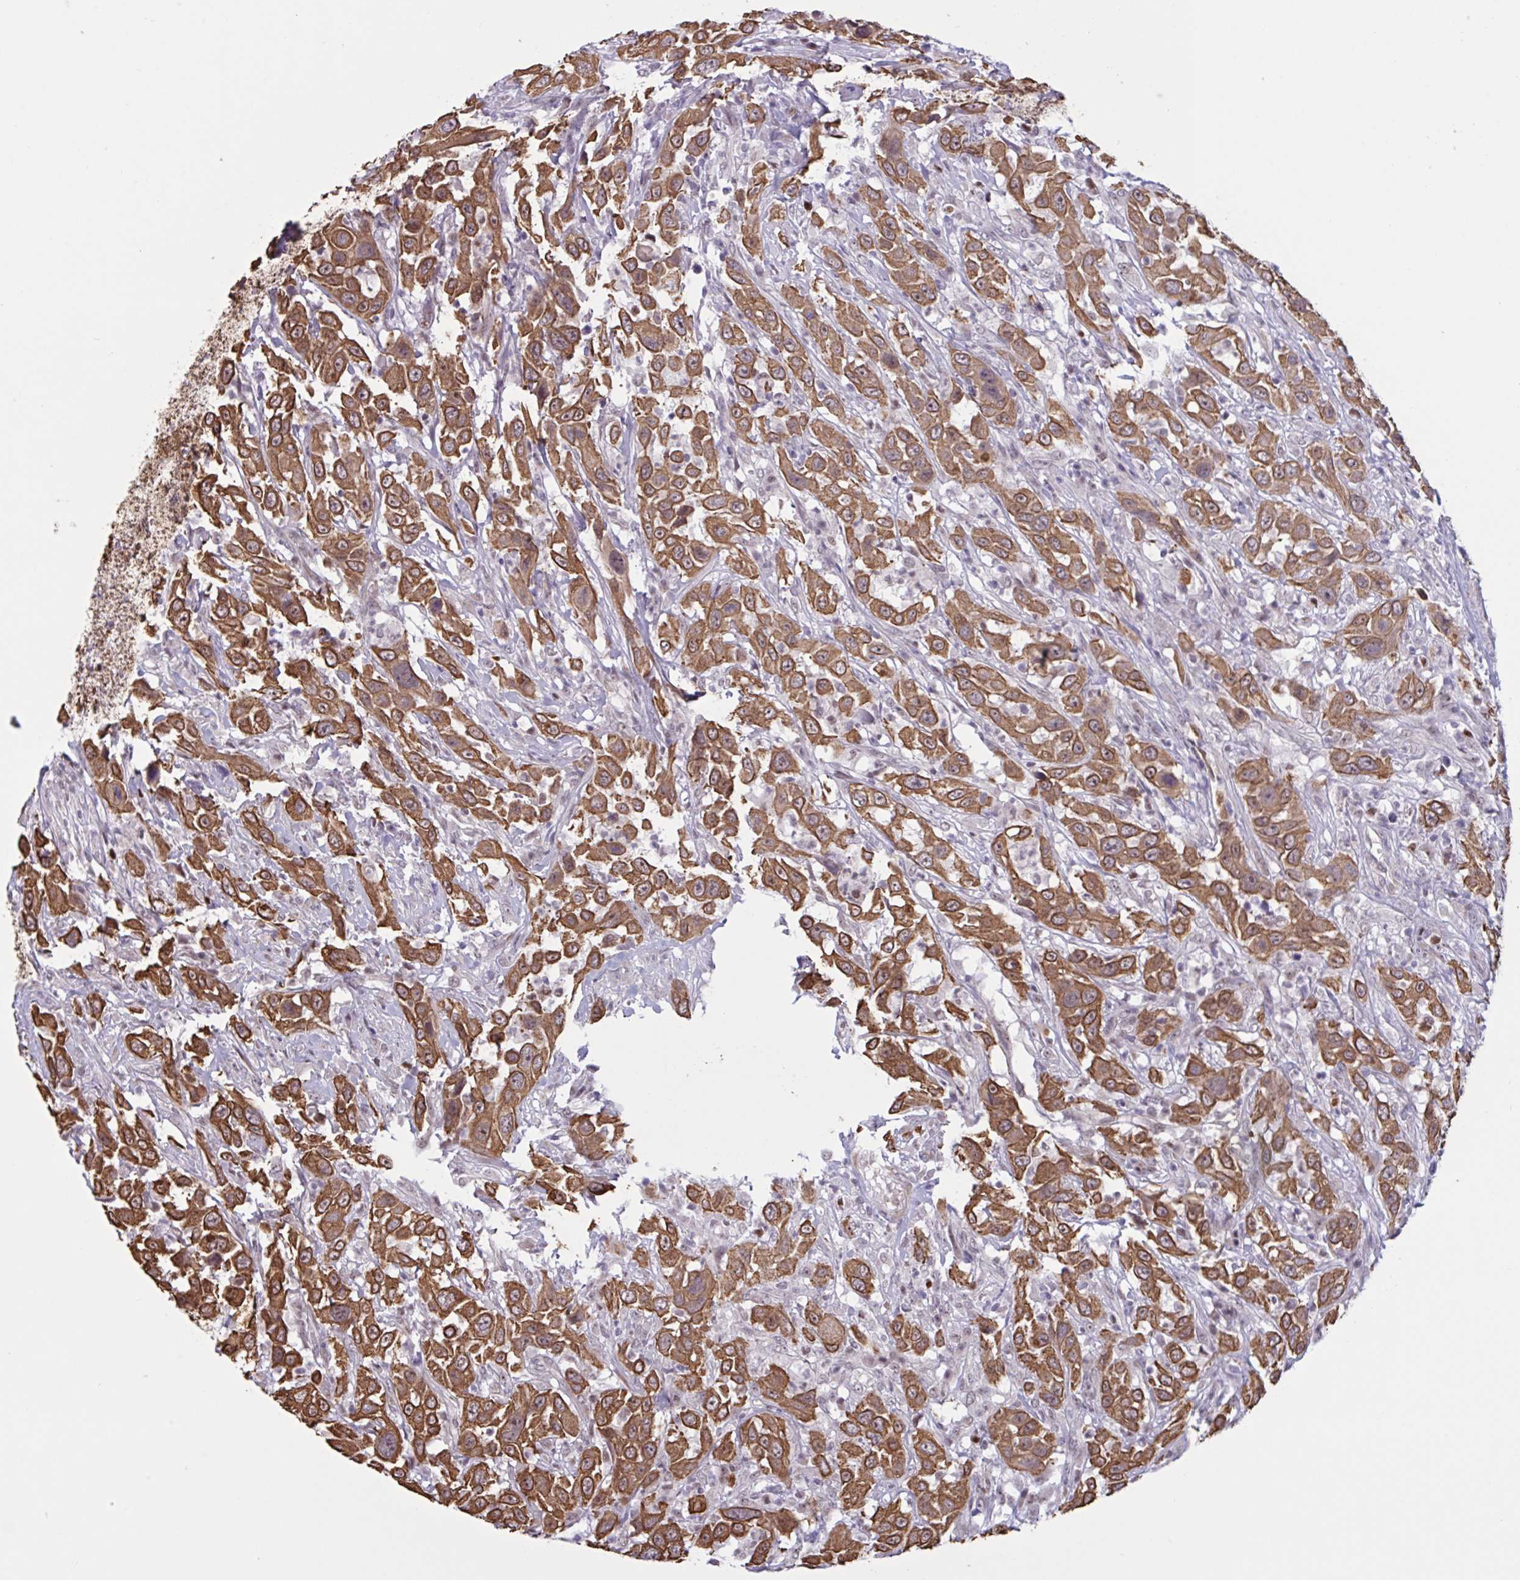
{"staining": {"intensity": "moderate", "quantity": ">75%", "location": "cytoplasmic/membranous"}, "tissue": "urothelial cancer", "cell_type": "Tumor cells", "image_type": "cancer", "snomed": [{"axis": "morphology", "description": "Urothelial carcinoma, High grade"}, {"axis": "topography", "description": "Urinary bladder"}], "caption": "Approximately >75% of tumor cells in human high-grade urothelial carcinoma show moderate cytoplasmic/membranous protein staining as visualized by brown immunohistochemical staining.", "gene": "PRMT6", "patient": {"sex": "male", "age": 61}}